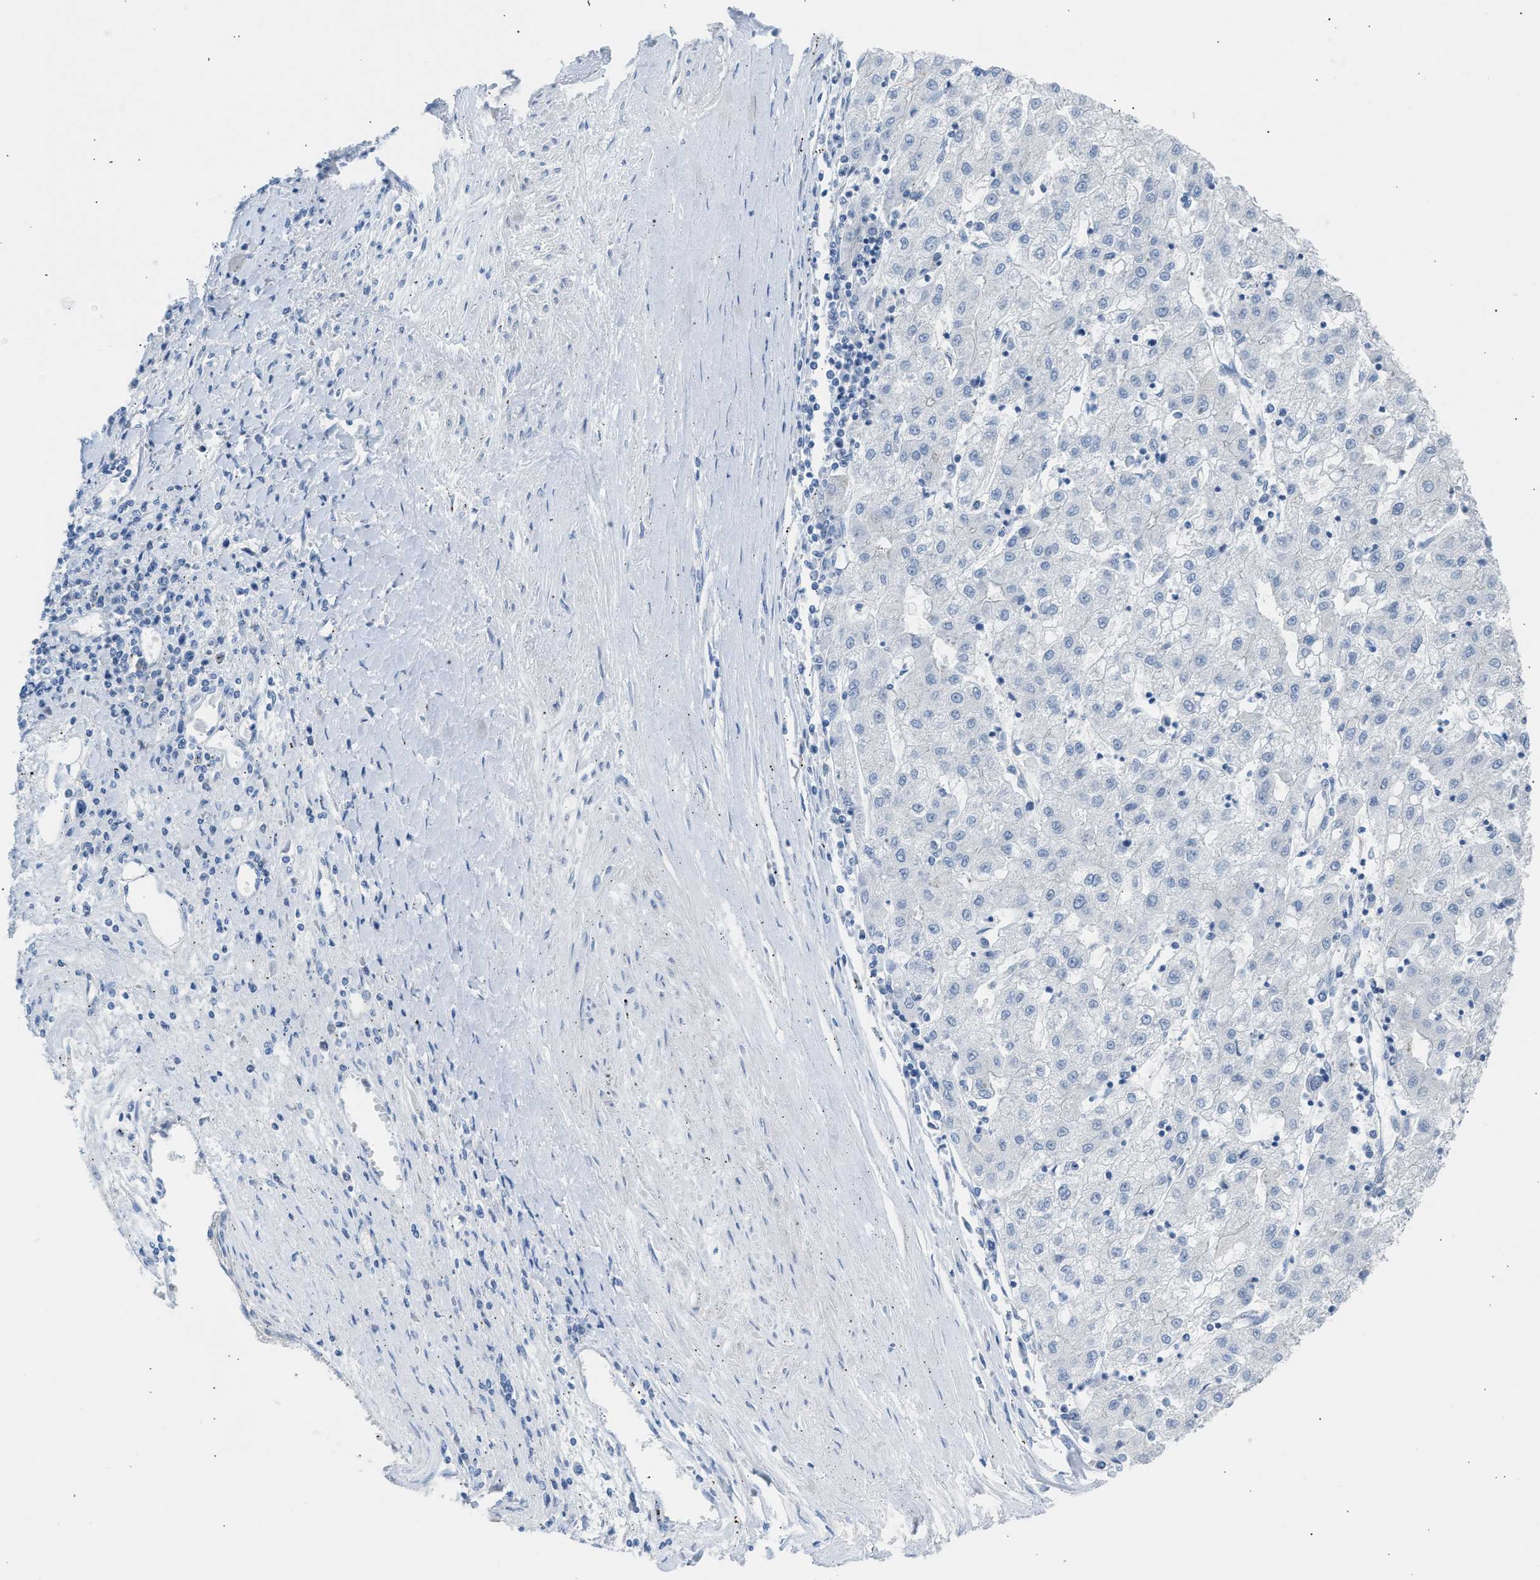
{"staining": {"intensity": "negative", "quantity": "none", "location": "none"}, "tissue": "liver cancer", "cell_type": "Tumor cells", "image_type": "cancer", "snomed": [{"axis": "morphology", "description": "Carcinoma, Hepatocellular, NOS"}, {"axis": "topography", "description": "Liver"}], "caption": "Histopathology image shows no protein positivity in tumor cells of liver cancer (hepatocellular carcinoma) tissue. Nuclei are stained in blue.", "gene": "ERBB2", "patient": {"sex": "male", "age": 72}}